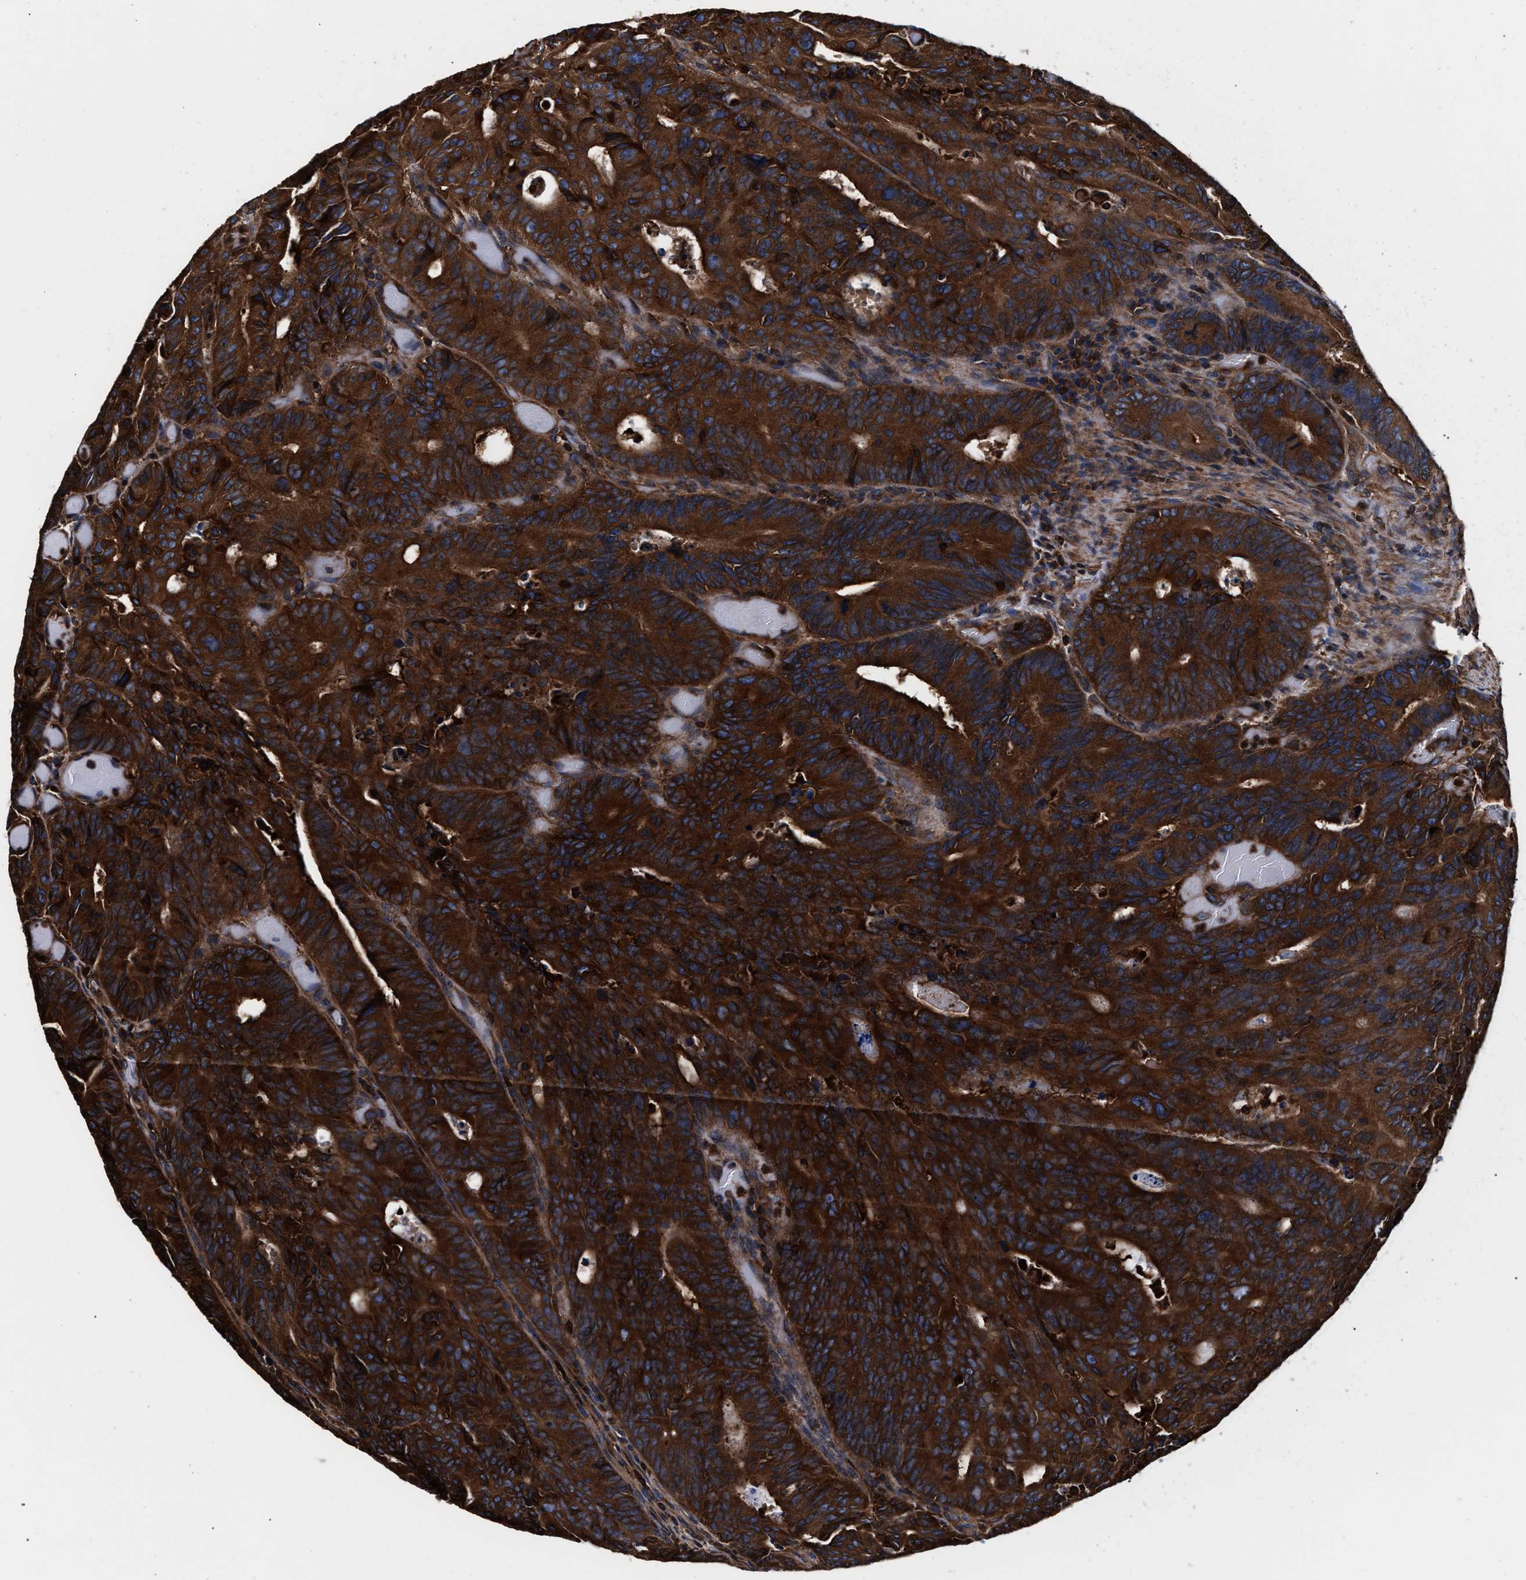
{"staining": {"intensity": "strong", "quantity": ">75%", "location": "cytoplasmic/membranous"}, "tissue": "colorectal cancer", "cell_type": "Tumor cells", "image_type": "cancer", "snomed": [{"axis": "morphology", "description": "Adenocarcinoma, NOS"}, {"axis": "topography", "description": "Colon"}], "caption": "Immunohistochemistry (DAB) staining of human adenocarcinoma (colorectal) displays strong cytoplasmic/membranous protein expression in about >75% of tumor cells. (DAB (3,3'-diaminobenzidine) IHC, brown staining for protein, blue staining for nuclei).", "gene": "KYAT1", "patient": {"sex": "male", "age": 87}}